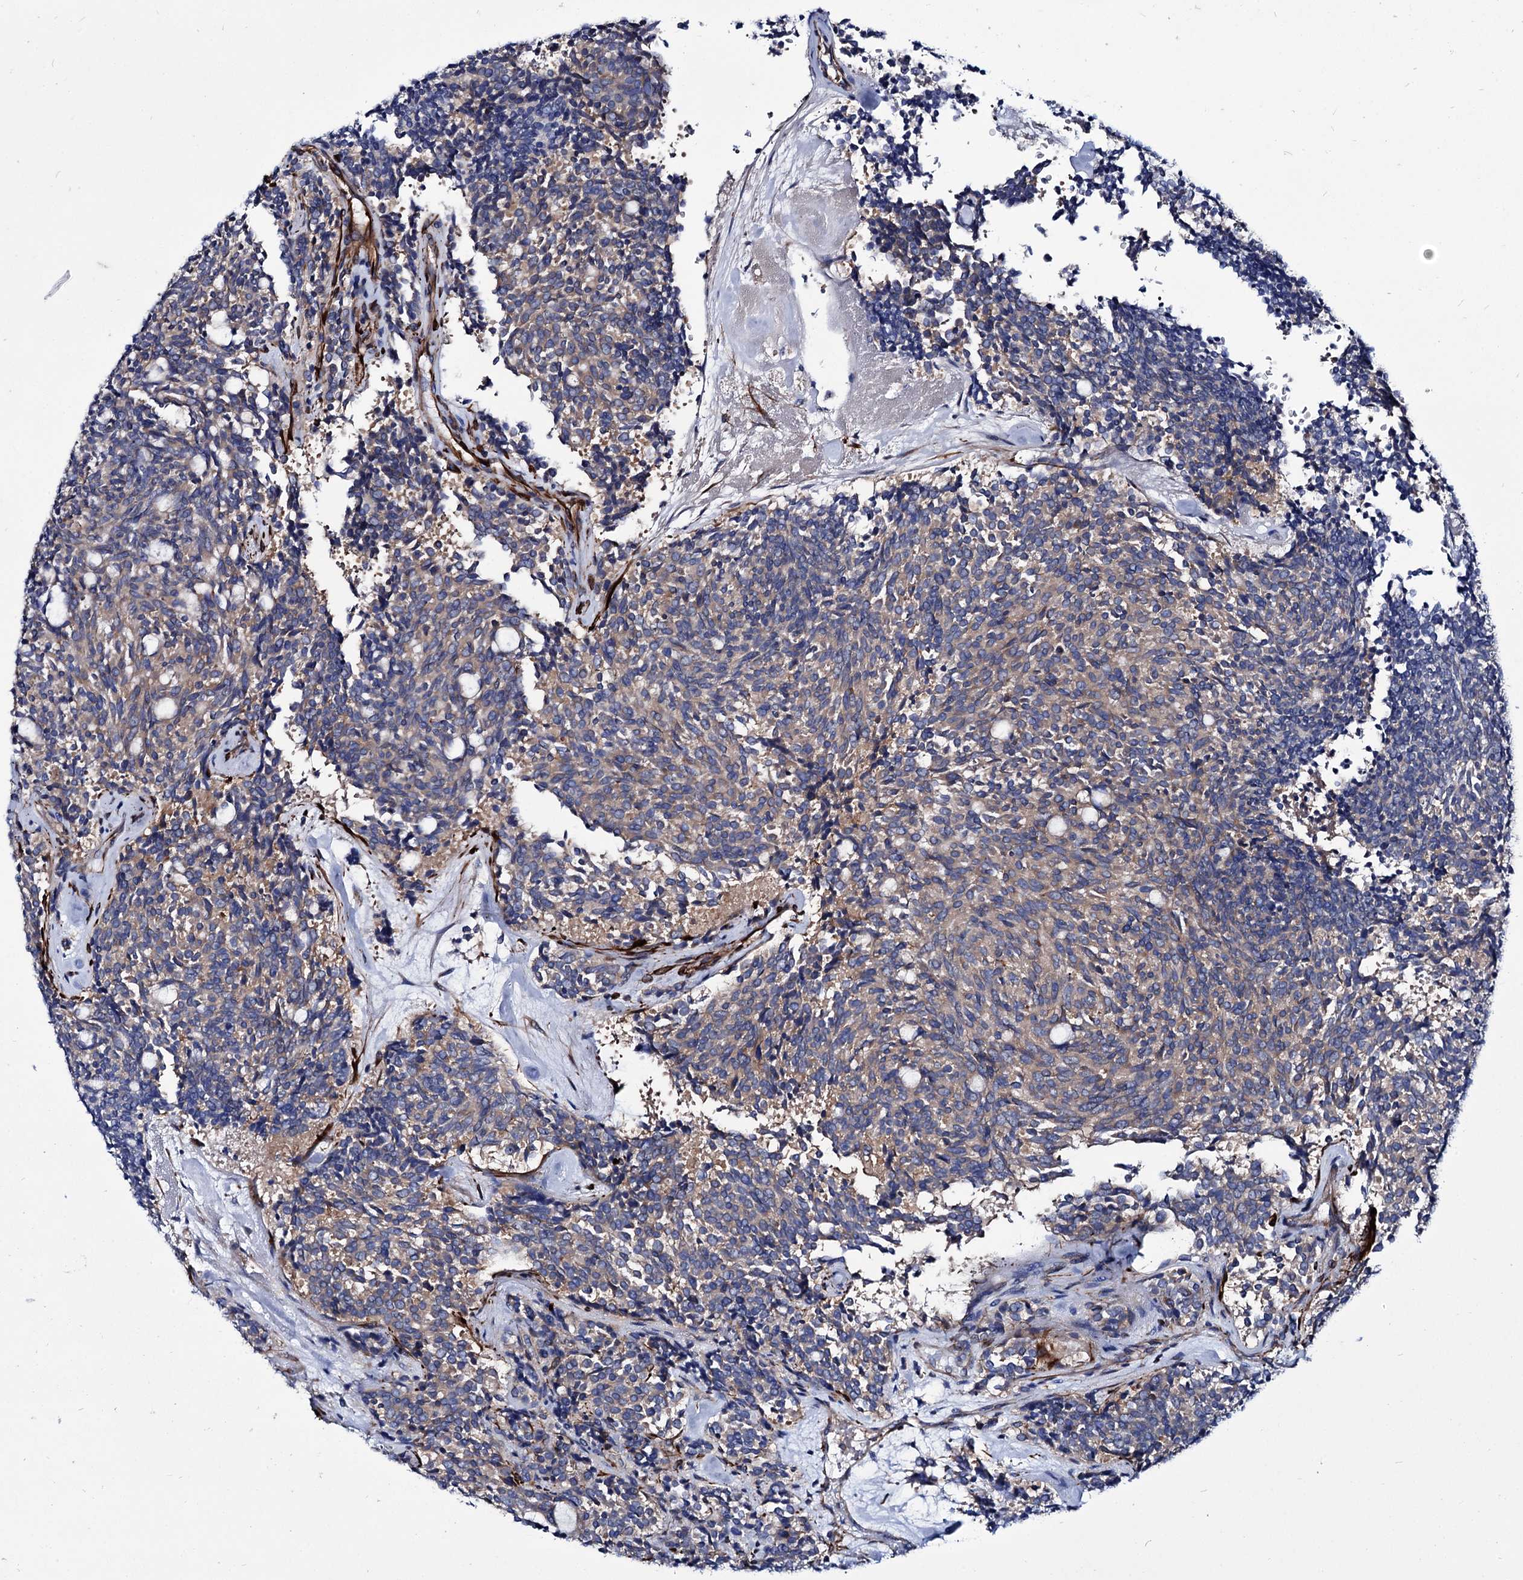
{"staining": {"intensity": "weak", "quantity": ">75%", "location": "cytoplasmic/membranous"}, "tissue": "carcinoid", "cell_type": "Tumor cells", "image_type": "cancer", "snomed": [{"axis": "morphology", "description": "Carcinoid, malignant, NOS"}, {"axis": "topography", "description": "Pancreas"}], "caption": "Weak cytoplasmic/membranous protein staining is present in about >75% of tumor cells in carcinoid (malignant).", "gene": "AXL", "patient": {"sex": "female", "age": 54}}